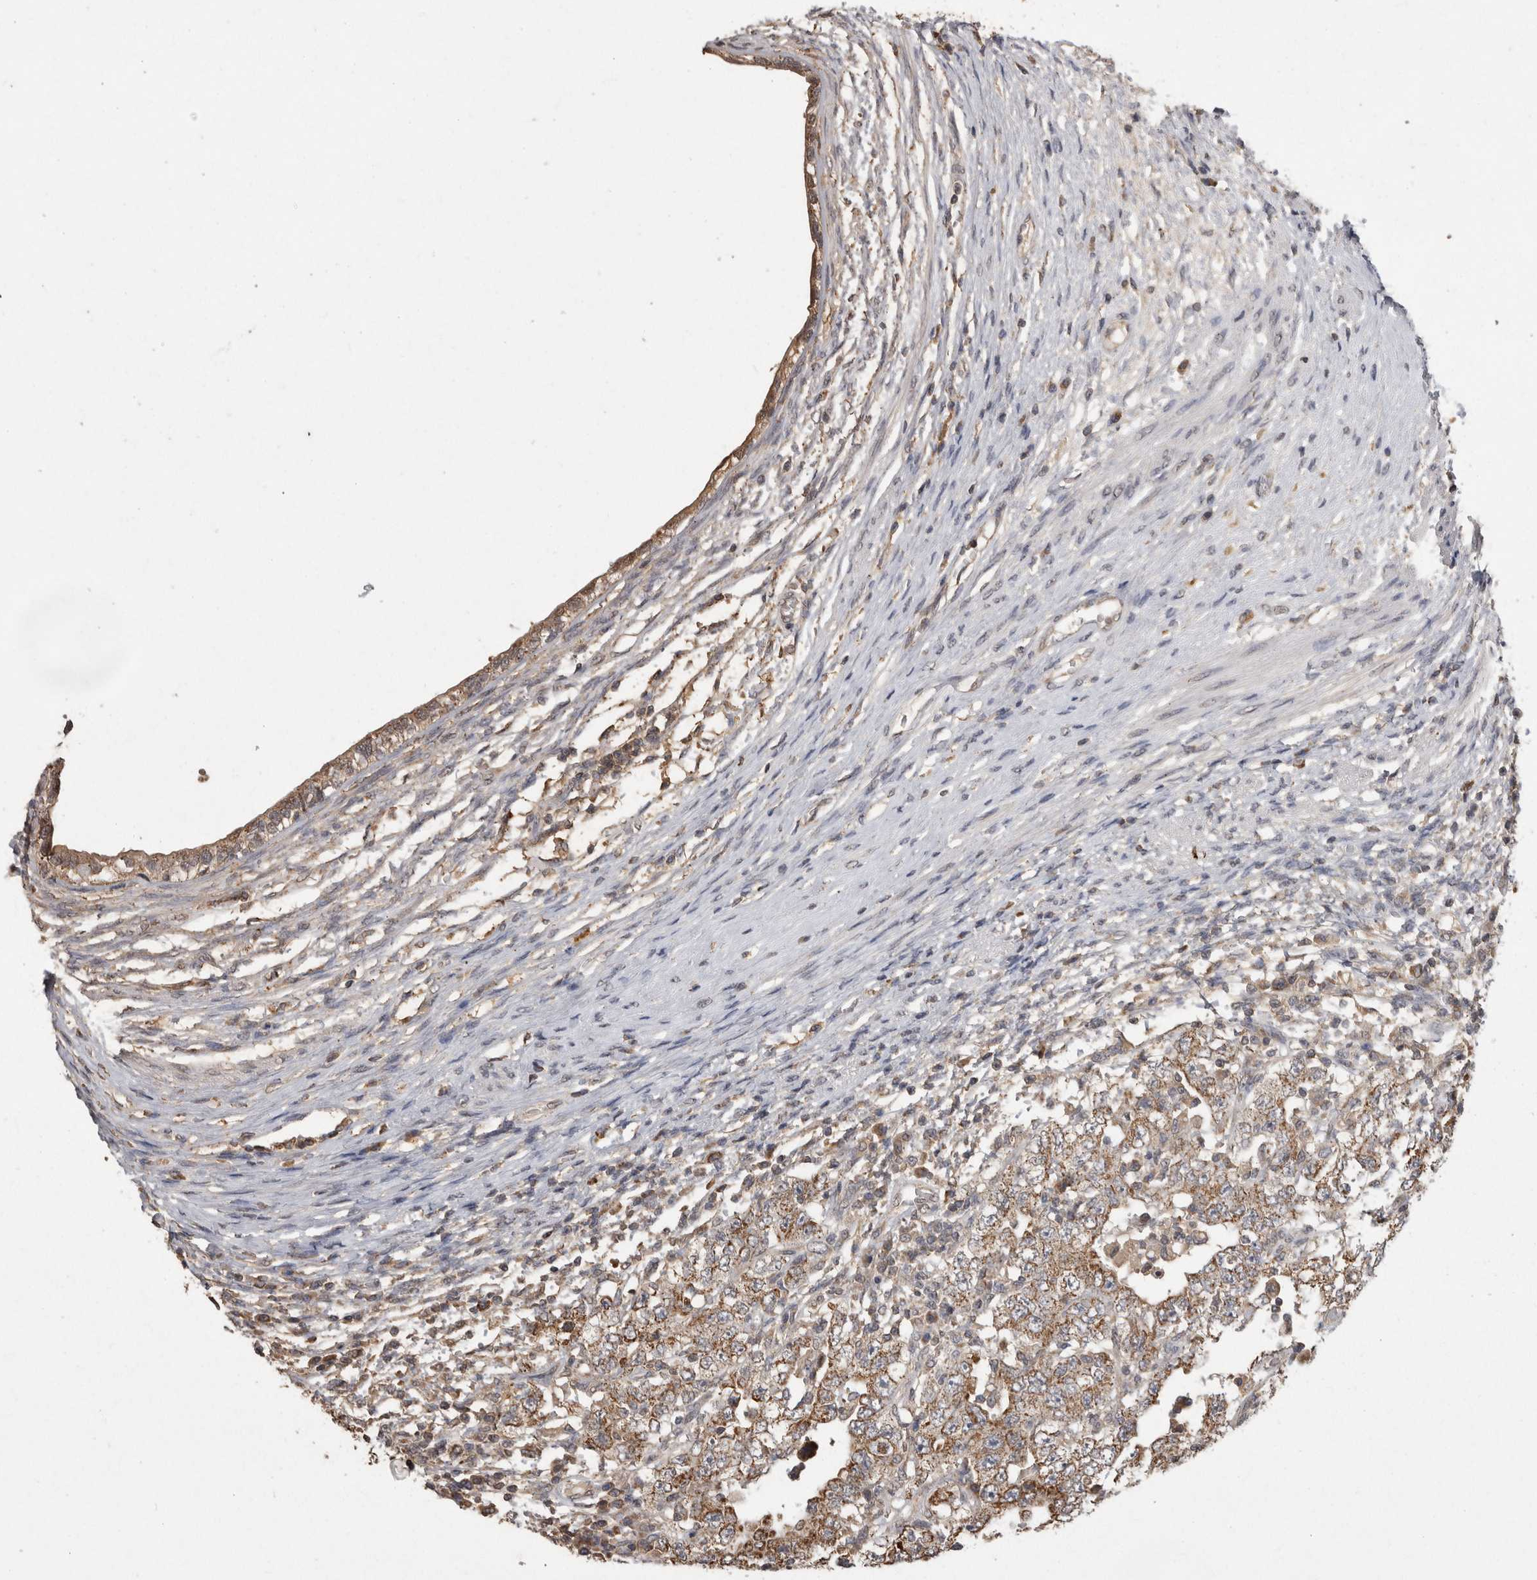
{"staining": {"intensity": "moderate", "quantity": ">75%", "location": "cytoplasmic/membranous"}, "tissue": "testis cancer", "cell_type": "Tumor cells", "image_type": "cancer", "snomed": [{"axis": "morphology", "description": "Carcinoma, Embryonal, NOS"}, {"axis": "topography", "description": "Testis"}], "caption": "The histopathology image demonstrates immunohistochemical staining of testis embryonal carcinoma. There is moderate cytoplasmic/membranous expression is present in approximately >75% of tumor cells.", "gene": "PREP", "patient": {"sex": "male", "age": 26}}